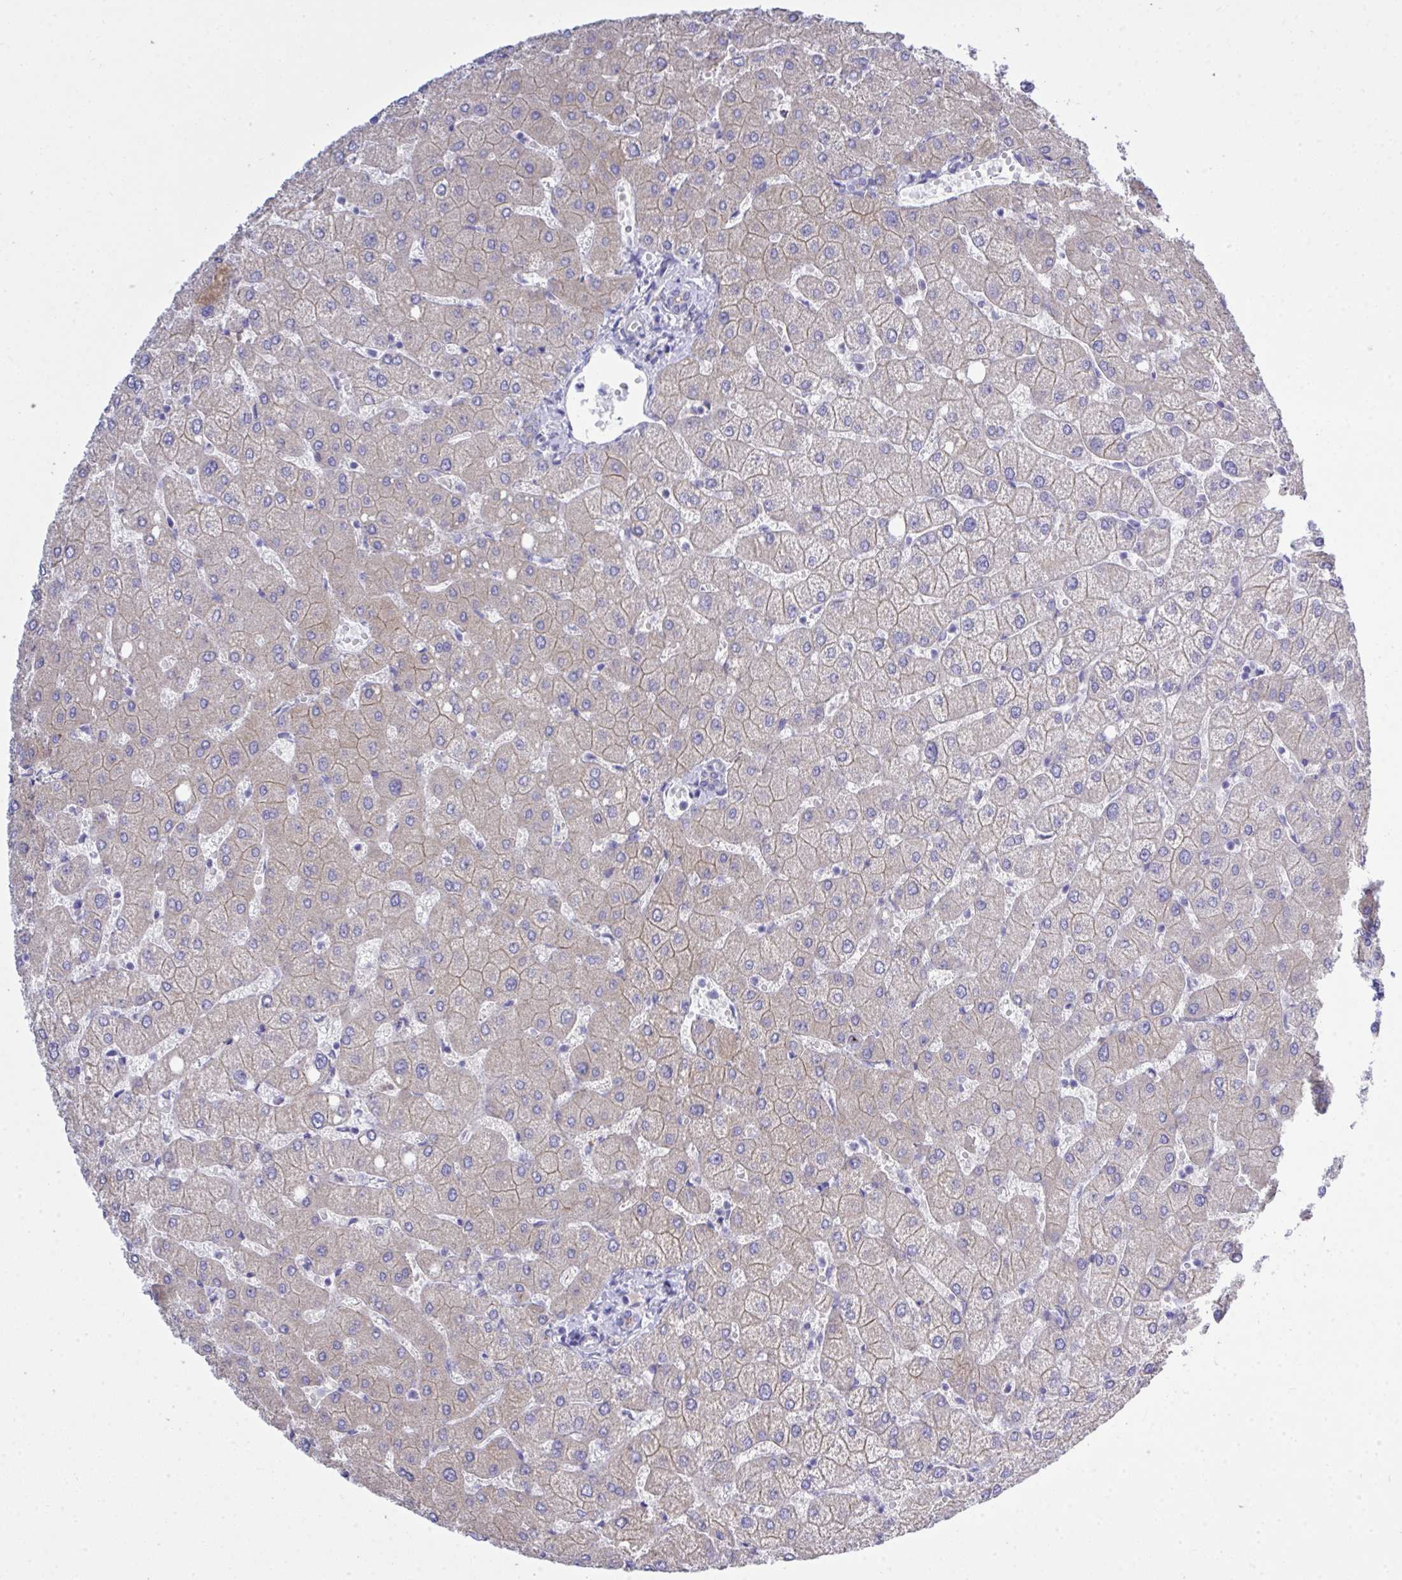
{"staining": {"intensity": "negative", "quantity": "none", "location": "none"}, "tissue": "liver", "cell_type": "Cholangiocytes", "image_type": "normal", "snomed": [{"axis": "morphology", "description": "Normal tissue, NOS"}, {"axis": "topography", "description": "Liver"}], "caption": "An IHC micrograph of normal liver is shown. There is no staining in cholangiocytes of liver. (DAB IHC, high magnification).", "gene": "GLB1L2", "patient": {"sex": "female", "age": 54}}